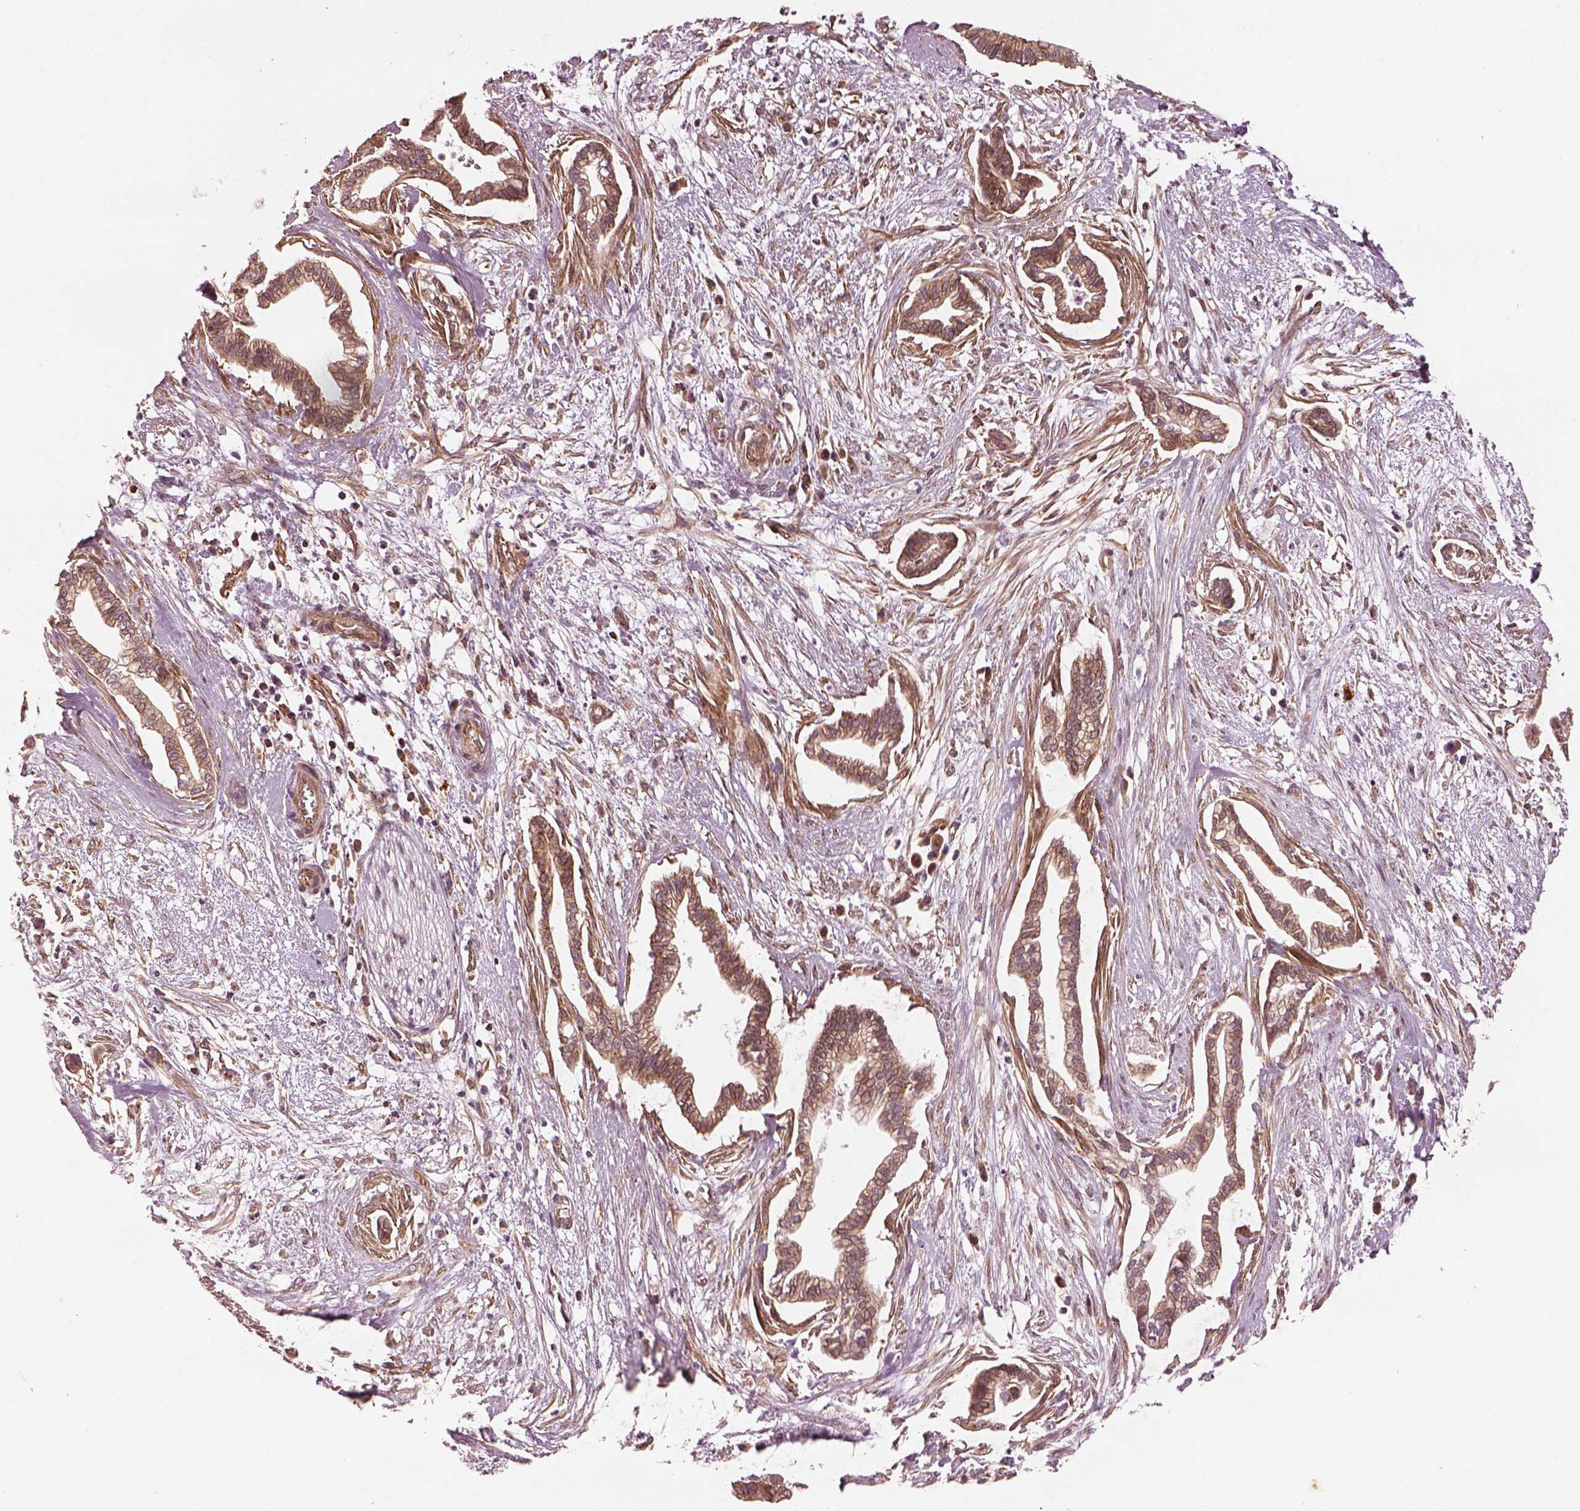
{"staining": {"intensity": "moderate", "quantity": "25%-75%", "location": "cytoplasmic/membranous"}, "tissue": "cervical cancer", "cell_type": "Tumor cells", "image_type": "cancer", "snomed": [{"axis": "morphology", "description": "Adenocarcinoma, NOS"}, {"axis": "topography", "description": "Cervix"}], "caption": "IHC staining of adenocarcinoma (cervical), which exhibits medium levels of moderate cytoplasmic/membranous staining in approximately 25%-75% of tumor cells indicating moderate cytoplasmic/membranous protein positivity. The staining was performed using DAB (brown) for protein detection and nuclei were counterstained in hematoxylin (blue).", "gene": "LSM14A", "patient": {"sex": "female", "age": 62}}